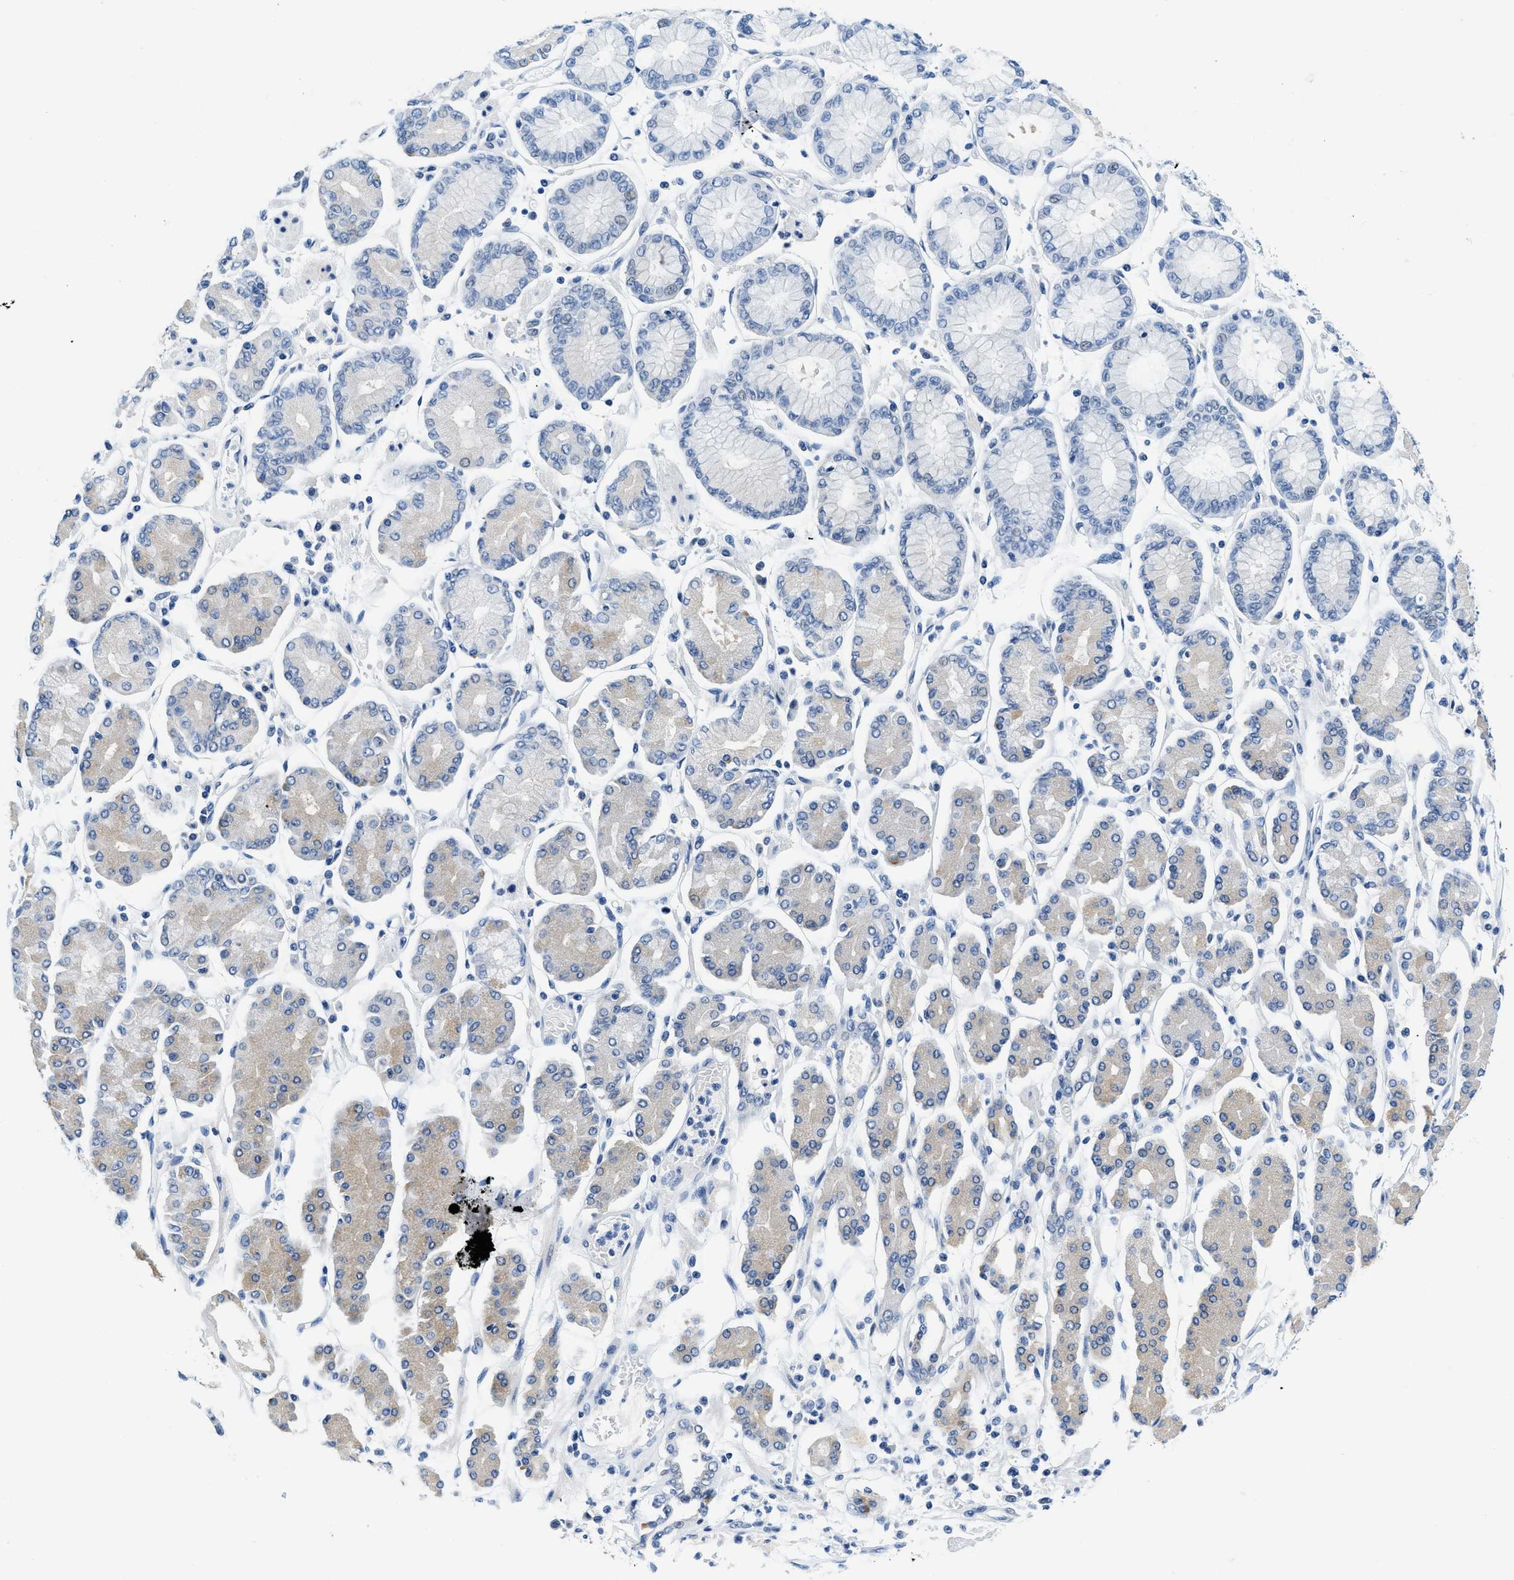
{"staining": {"intensity": "weak", "quantity": "<25%", "location": "cytoplasmic/membranous"}, "tissue": "stomach cancer", "cell_type": "Tumor cells", "image_type": "cancer", "snomed": [{"axis": "morphology", "description": "Adenocarcinoma, NOS"}, {"axis": "topography", "description": "Stomach"}], "caption": "The image shows no staining of tumor cells in stomach adenocarcinoma. Brightfield microscopy of immunohistochemistry (IHC) stained with DAB (3,3'-diaminobenzidine) (brown) and hematoxylin (blue), captured at high magnification.", "gene": "GSTM3", "patient": {"sex": "male", "age": 76}}